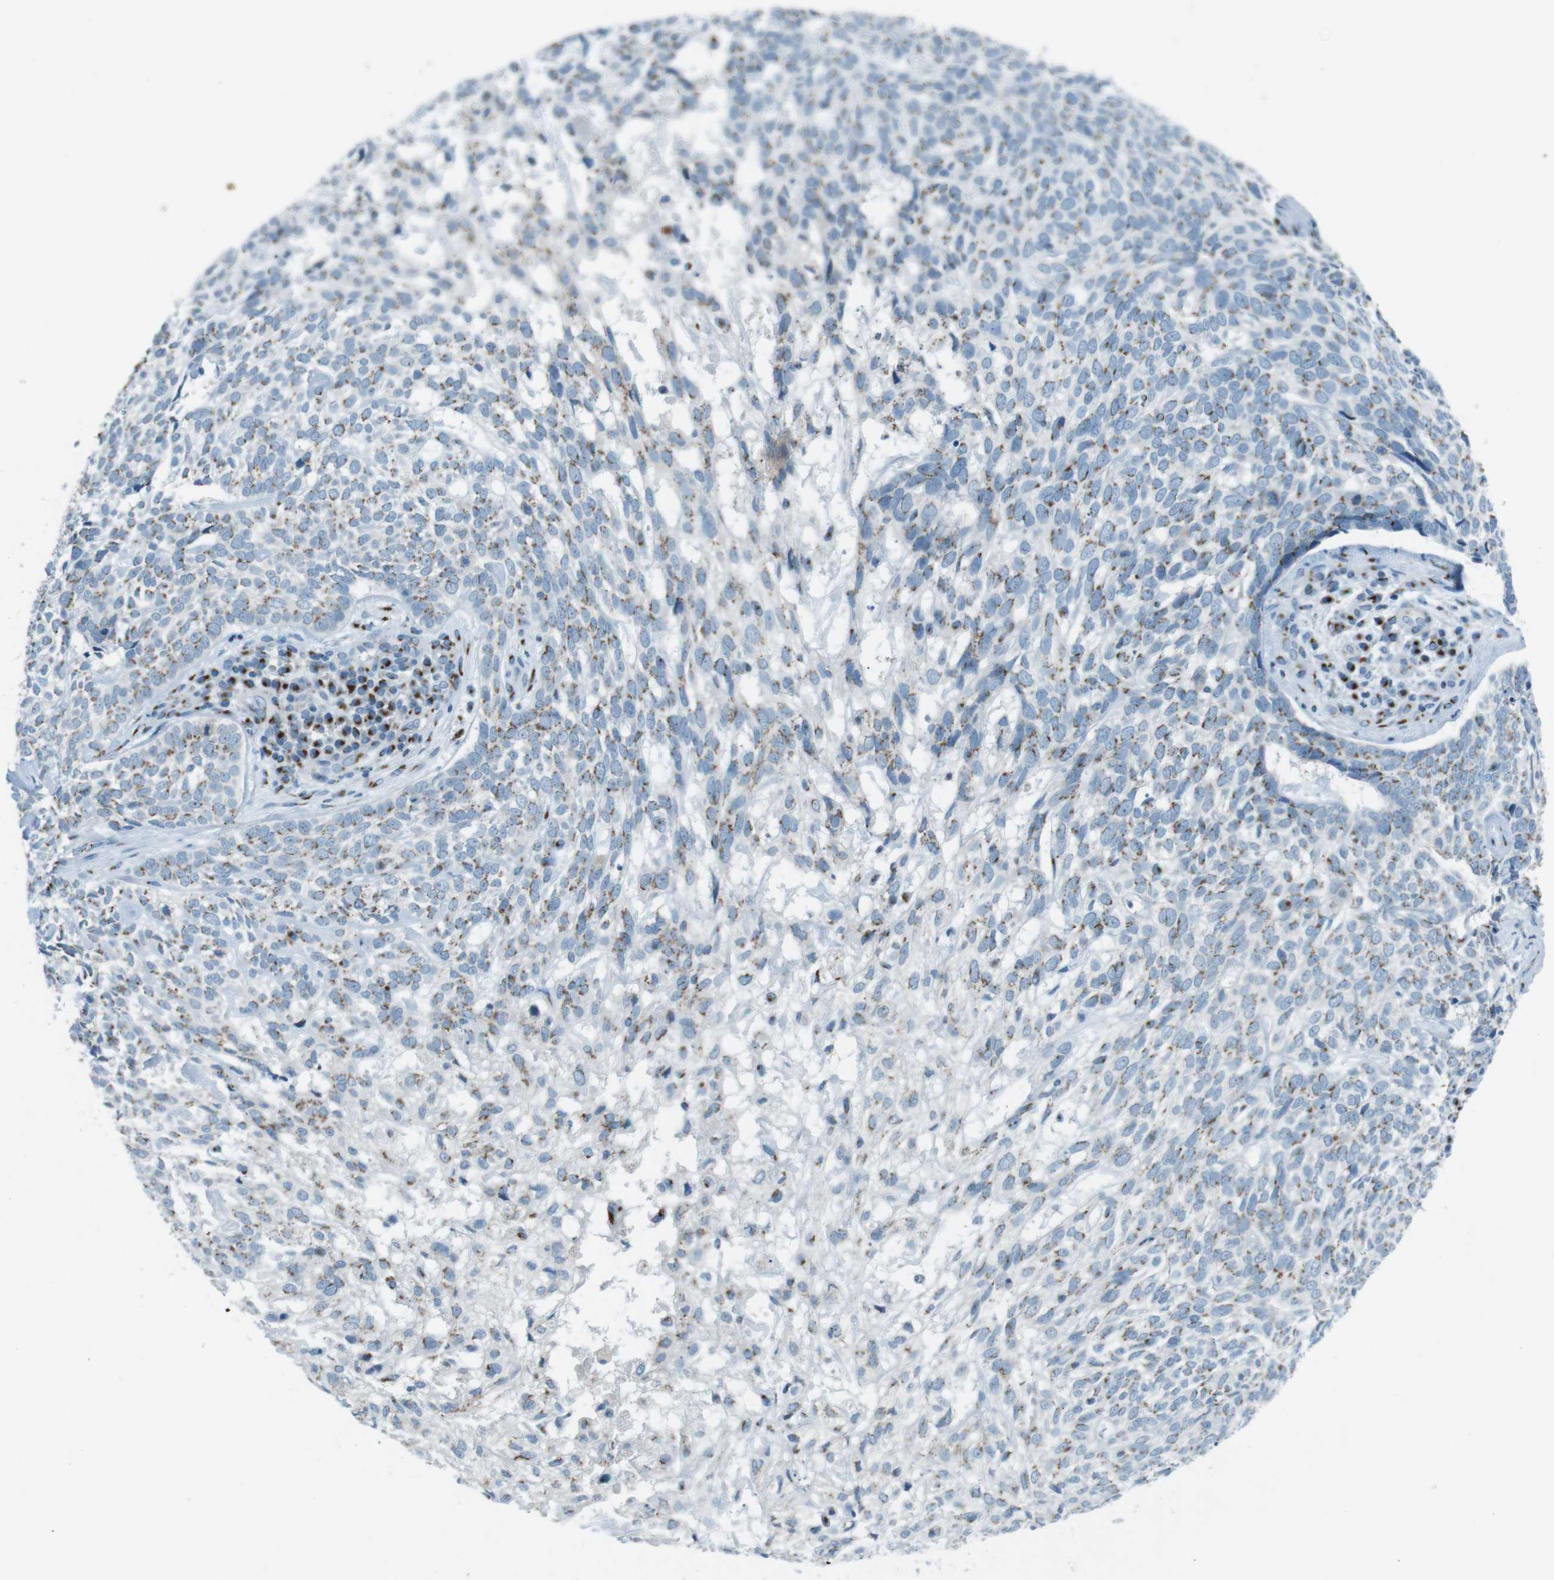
{"staining": {"intensity": "moderate", "quantity": "25%-75%", "location": "cytoplasmic/membranous"}, "tissue": "skin cancer", "cell_type": "Tumor cells", "image_type": "cancer", "snomed": [{"axis": "morphology", "description": "Basal cell carcinoma"}, {"axis": "topography", "description": "Skin"}], "caption": "Moderate cytoplasmic/membranous protein positivity is seen in approximately 25%-75% of tumor cells in skin cancer.", "gene": "TXNDC15", "patient": {"sex": "male", "age": 72}}